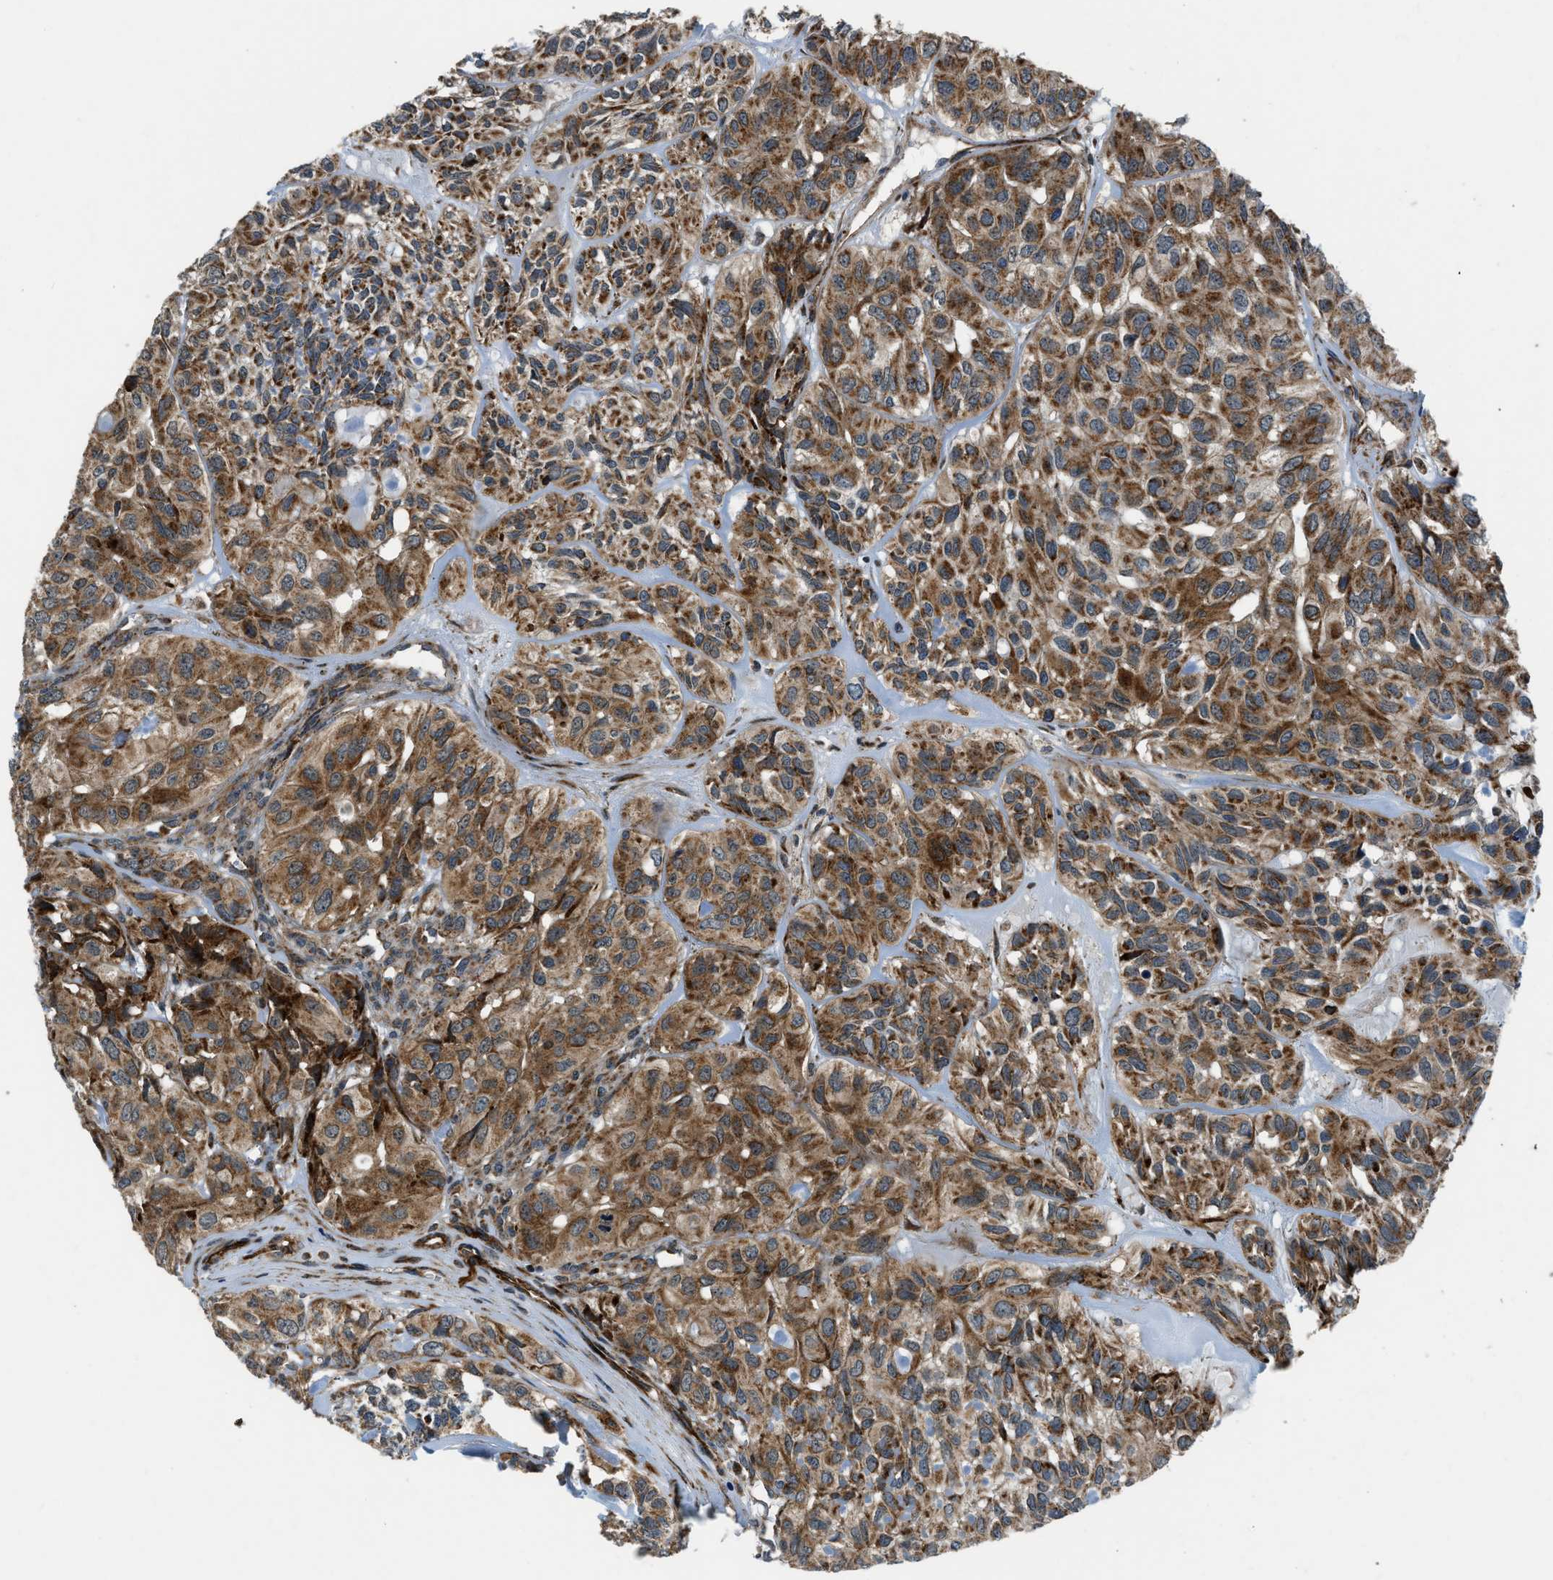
{"staining": {"intensity": "strong", "quantity": ">75%", "location": "cytoplasmic/membranous"}, "tissue": "head and neck cancer", "cell_type": "Tumor cells", "image_type": "cancer", "snomed": [{"axis": "morphology", "description": "Adenocarcinoma, NOS"}, {"axis": "topography", "description": "Salivary gland, NOS"}, {"axis": "topography", "description": "Head-Neck"}], "caption": "Tumor cells exhibit high levels of strong cytoplasmic/membranous staining in about >75% of cells in head and neck adenocarcinoma.", "gene": "GSDME", "patient": {"sex": "female", "age": 76}}